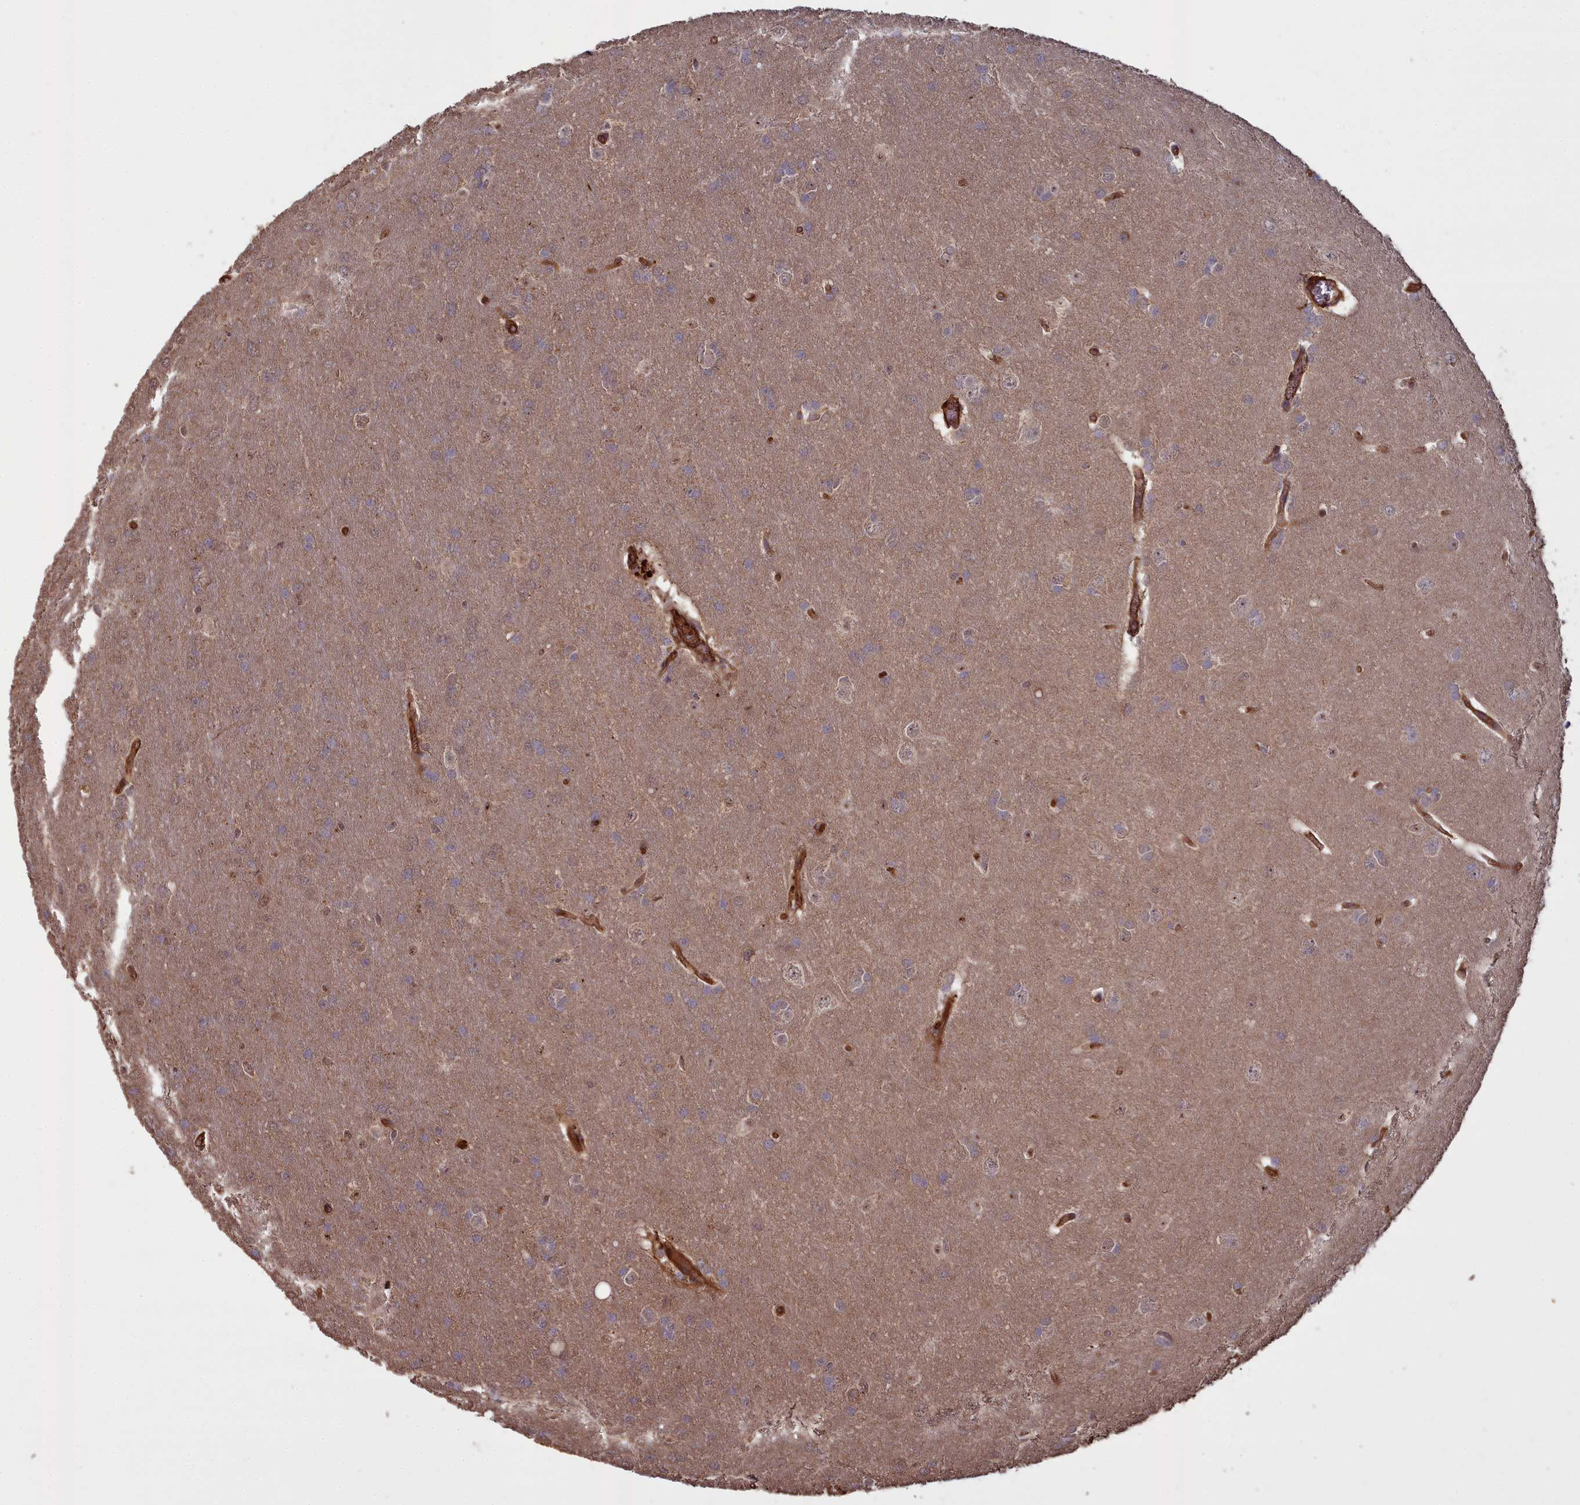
{"staining": {"intensity": "weak", "quantity": "<25%", "location": "cytoplasmic/membranous"}, "tissue": "glioma", "cell_type": "Tumor cells", "image_type": "cancer", "snomed": [{"axis": "morphology", "description": "Glioma, malignant, Low grade"}, {"axis": "topography", "description": "Brain"}], "caption": "There is no significant expression in tumor cells of glioma. Brightfield microscopy of immunohistochemistry stained with DAB (brown) and hematoxylin (blue), captured at high magnification.", "gene": "ATP6V0A2", "patient": {"sex": "female", "age": 32}}